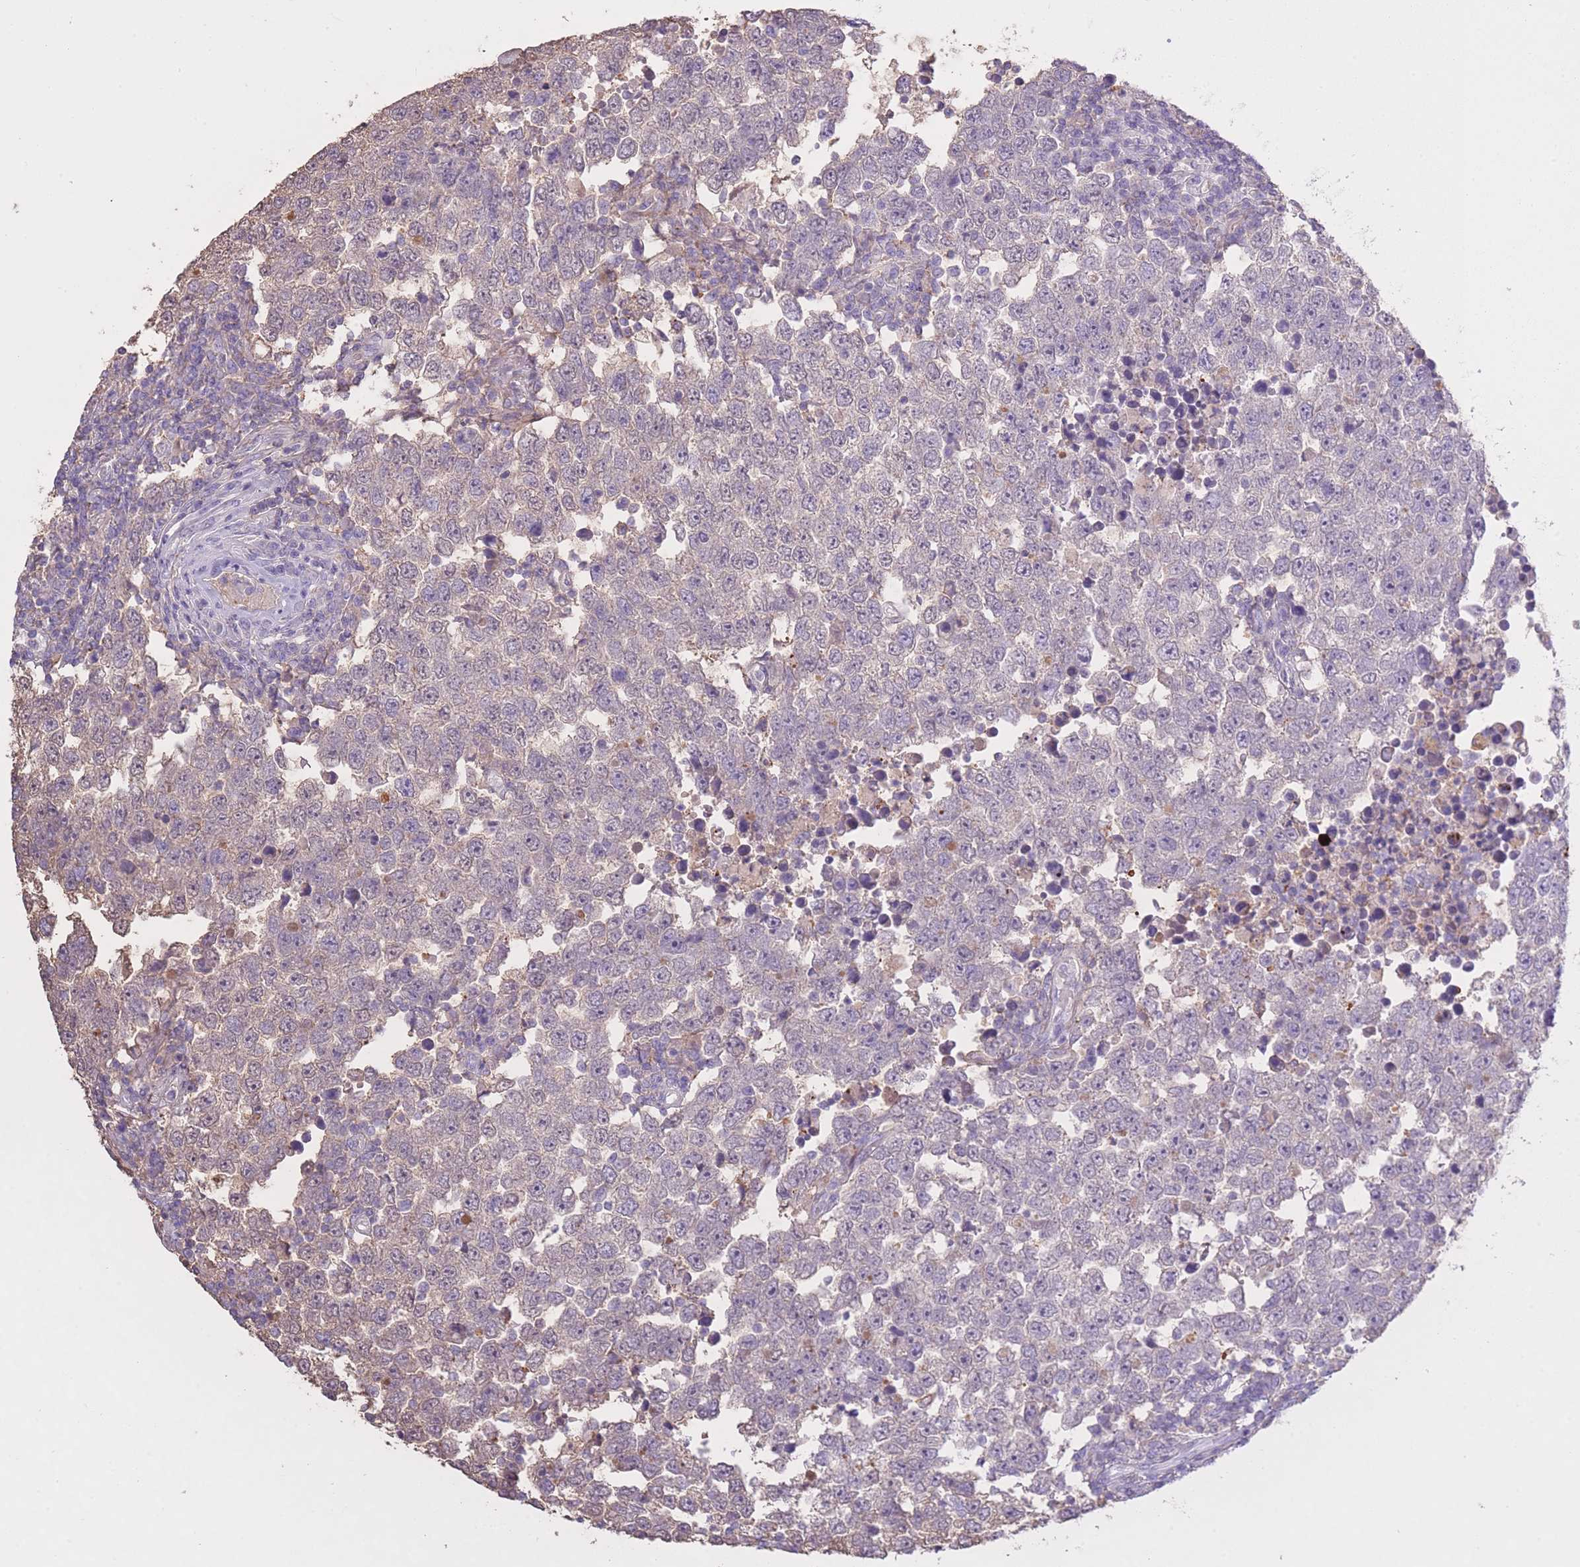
{"staining": {"intensity": "negative", "quantity": "none", "location": "none"}, "tissue": "testis cancer", "cell_type": "Tumor cells", "image_type": "cancer", "snomed": [{"axis": "morphology", "description": "Seminoma, NOS"}, {"axis": "morphology", "description": "Carcinoma, Embryonal, NOS"}, {"axis": "topography", "description": "Testis"}], "caption": "An immunohistochemistry (IHC) micrograph of seminoma (testis) is shown. There is no staining in tumor cells of seminoma (testis). Brightfield microscopy of immunohistochemistry stained with DAB (brown) and hematoxylin (blue), captured at high magnification.", "gene": "AP3S2", "patient": {"sex": "male", "age": 28}}